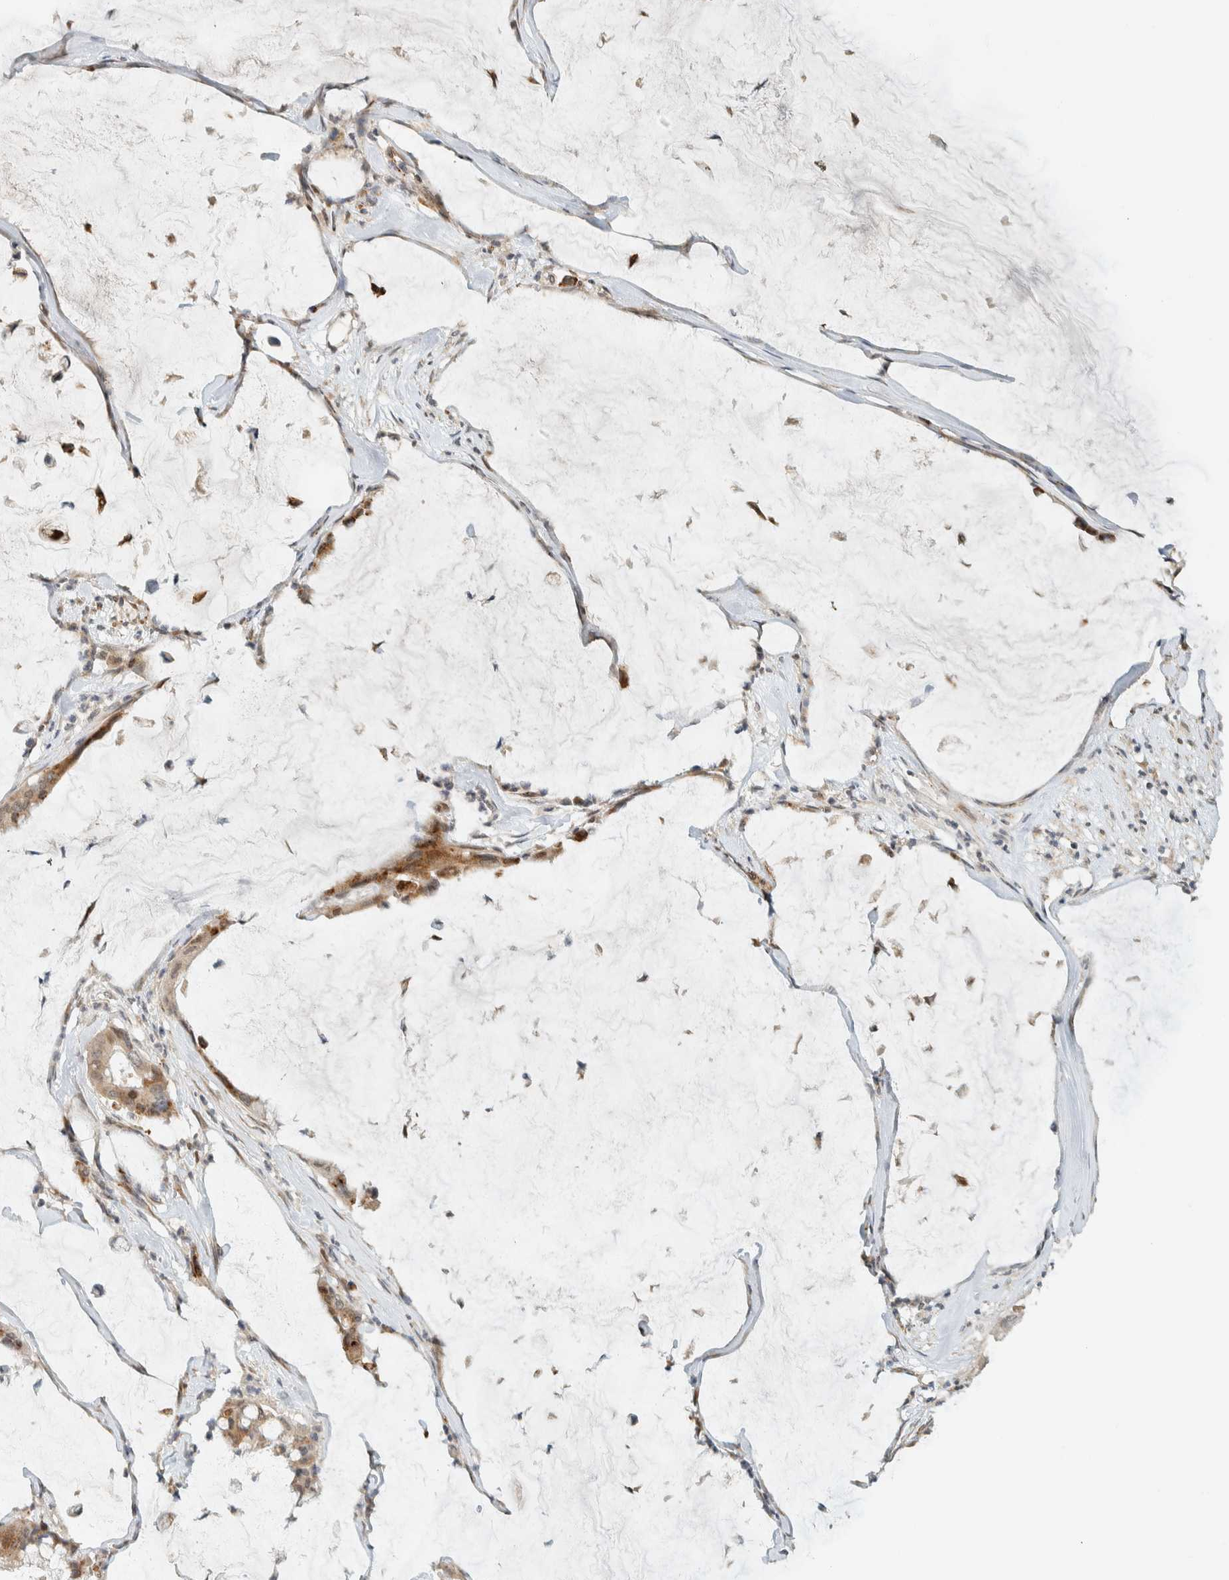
{"staining": {"intensity": "weak", "quantity": ">75%", "location": "cytoplasmic/membranous,nuclear"}, "tissue": "pancreatic cancer", "cell_type": "Tumor cells", "image_type": "cancer", "snomed": [{"axis": "morphology", "description": "Adenocarcinoma, NOS"}, {"axis": "topography", "description": "Pancreas"}], "caption": "About >75% of tumor cells in pancreatic adenocarcinoma display weak cytoplasmic/membranous and nuclear protein positivity as visualized by brown immunohistochemical staining.", "gene": "ITPRID1", "patient": {"sex": "male", "age": 41}}